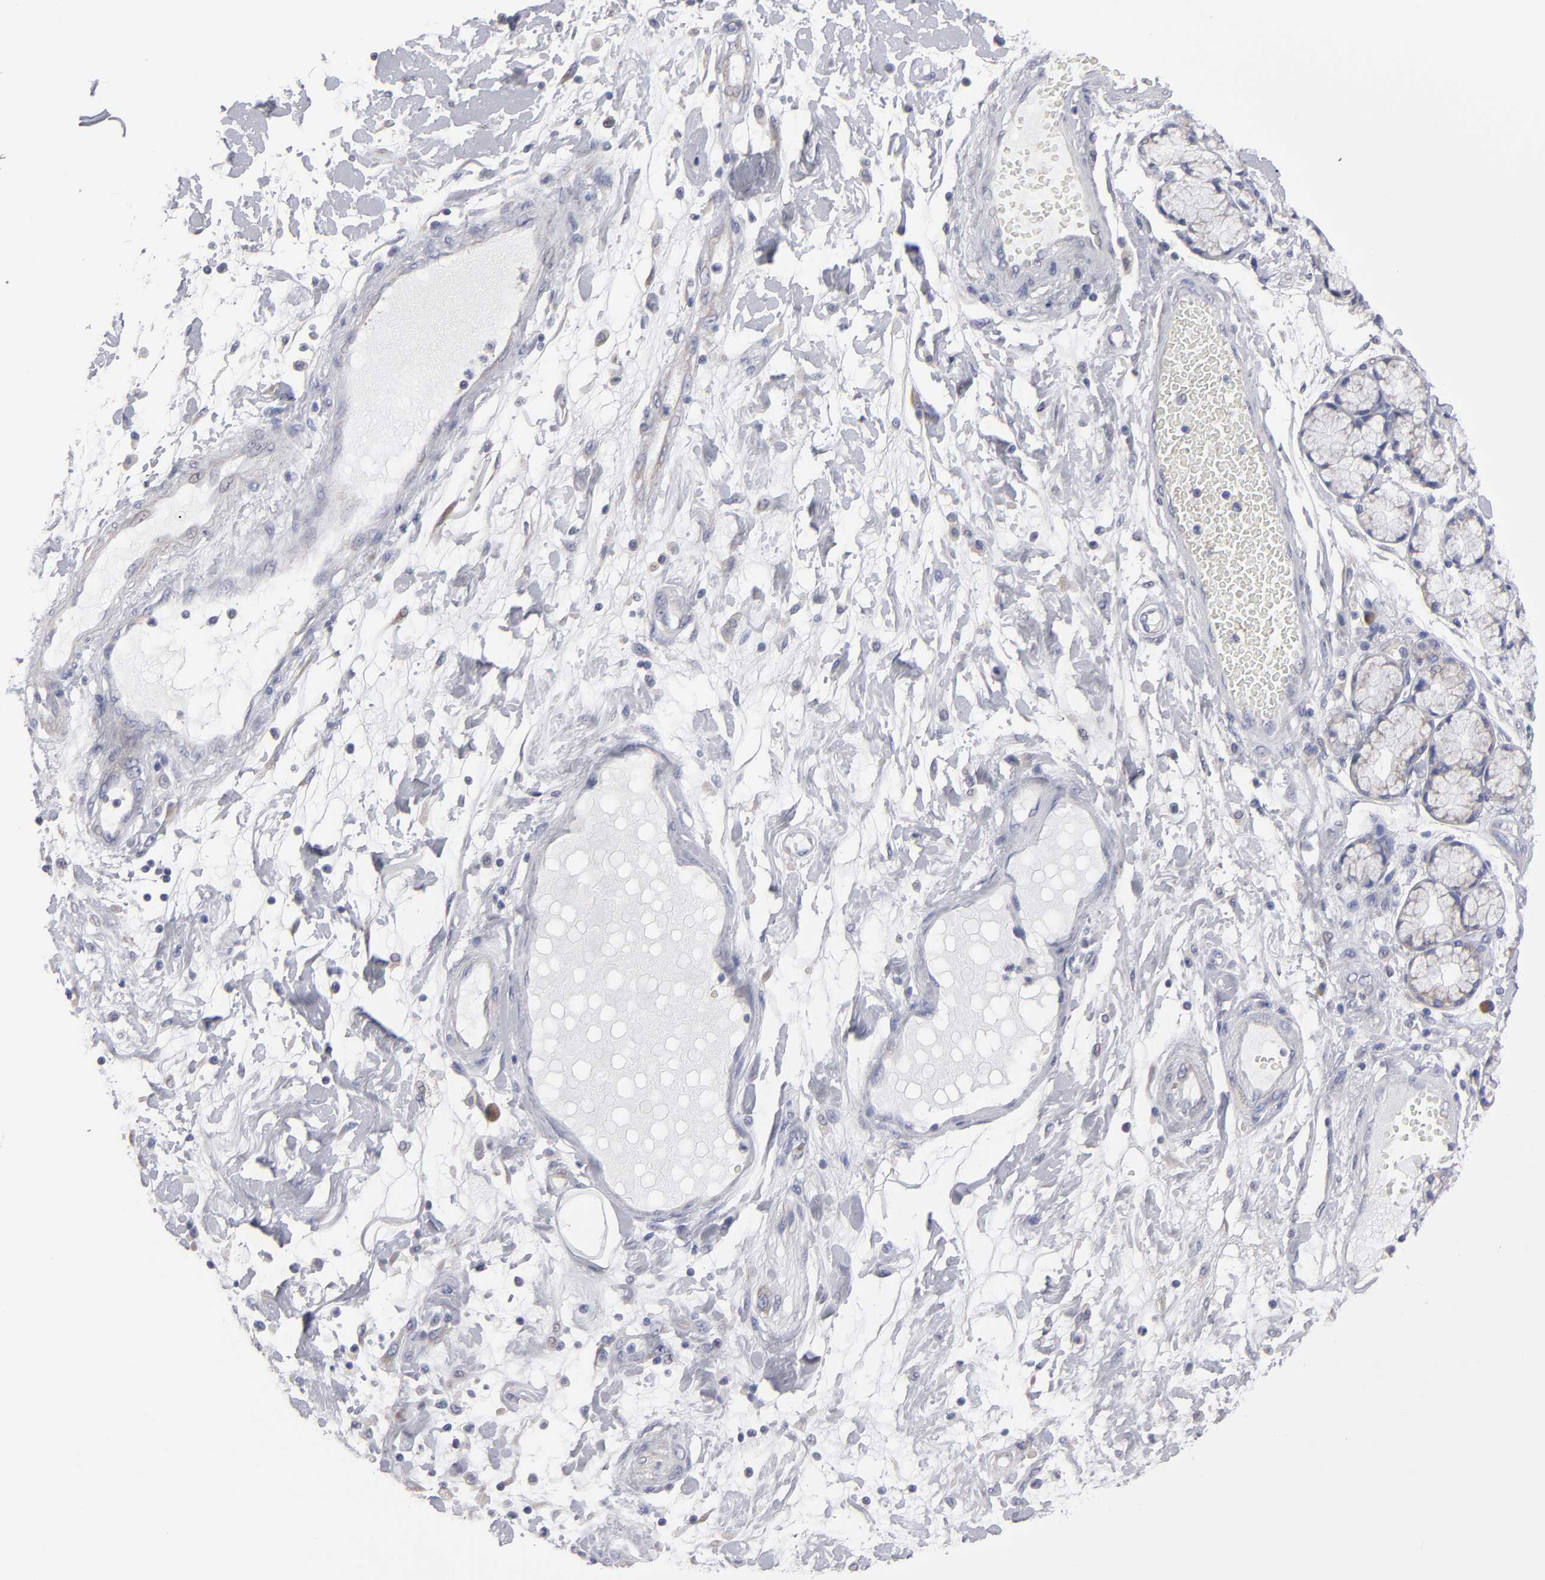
{"staining": {"intensity": "weak", "quantity": "<25%", "location": "cytoplasmic/membranous"}, "tissue": "pancreatic cancer", "cell_type": "Tumor cells", "image_type": "cancer", "snomed": [{"axis": "morphology", "description": "Adenocarcinoma, NOS"}, {"axis": "morphology", "description": "Adenocarcinoma, metastatic, NOS"}, {"axis": "topography", "description": "Lymph node"}, {"axis": "topography", "description": "Pancreas"}, {"axis": "topography", "description": "Duodenum"}], "caption": "Pancreatic cancer stained for a protein using IHC displays no staining tumor cells.", "gene": "CCDC80", "patient": {"sex": "female", "age": 64}}